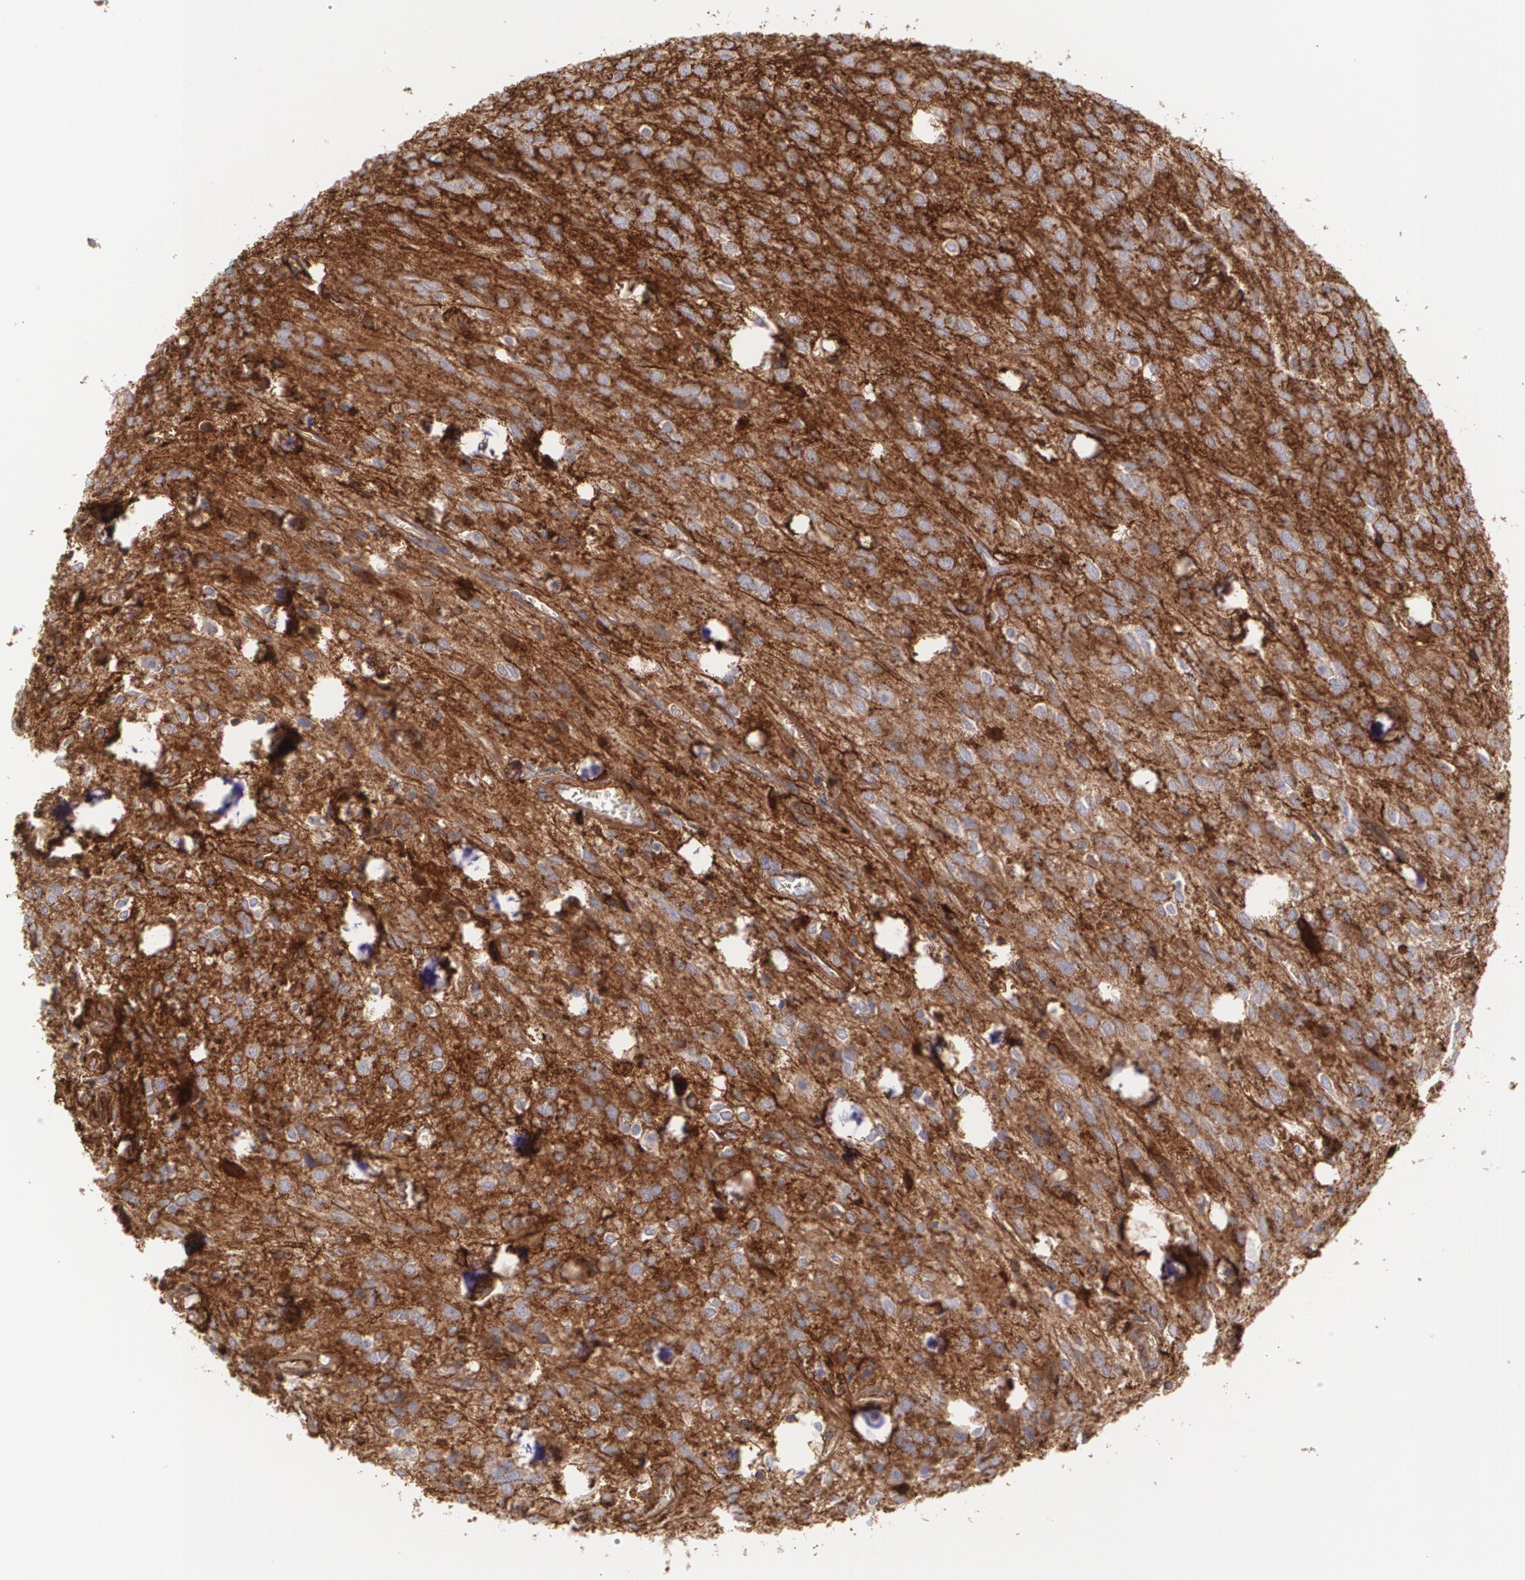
{"staining": {"intensity": "negative", "quantity": "none", "location": "none"}, "tissue": "glioma", "cell_type": "Tumor cells", "image_type": "cancer", "snomed": [{"axis": "morphology", "description": "Glioma, malignant, Low grade"}, {"axis": "topography", "description": "Brain"}], "caption": "An immunohistochemistry photomicrograph of malignant glioma (low-grade) is shown. There is no staining in tumor cells of malignant glioma (low-grade).", "gene": "FBLN1", "patient": {"sex": "female", "age": 15}}